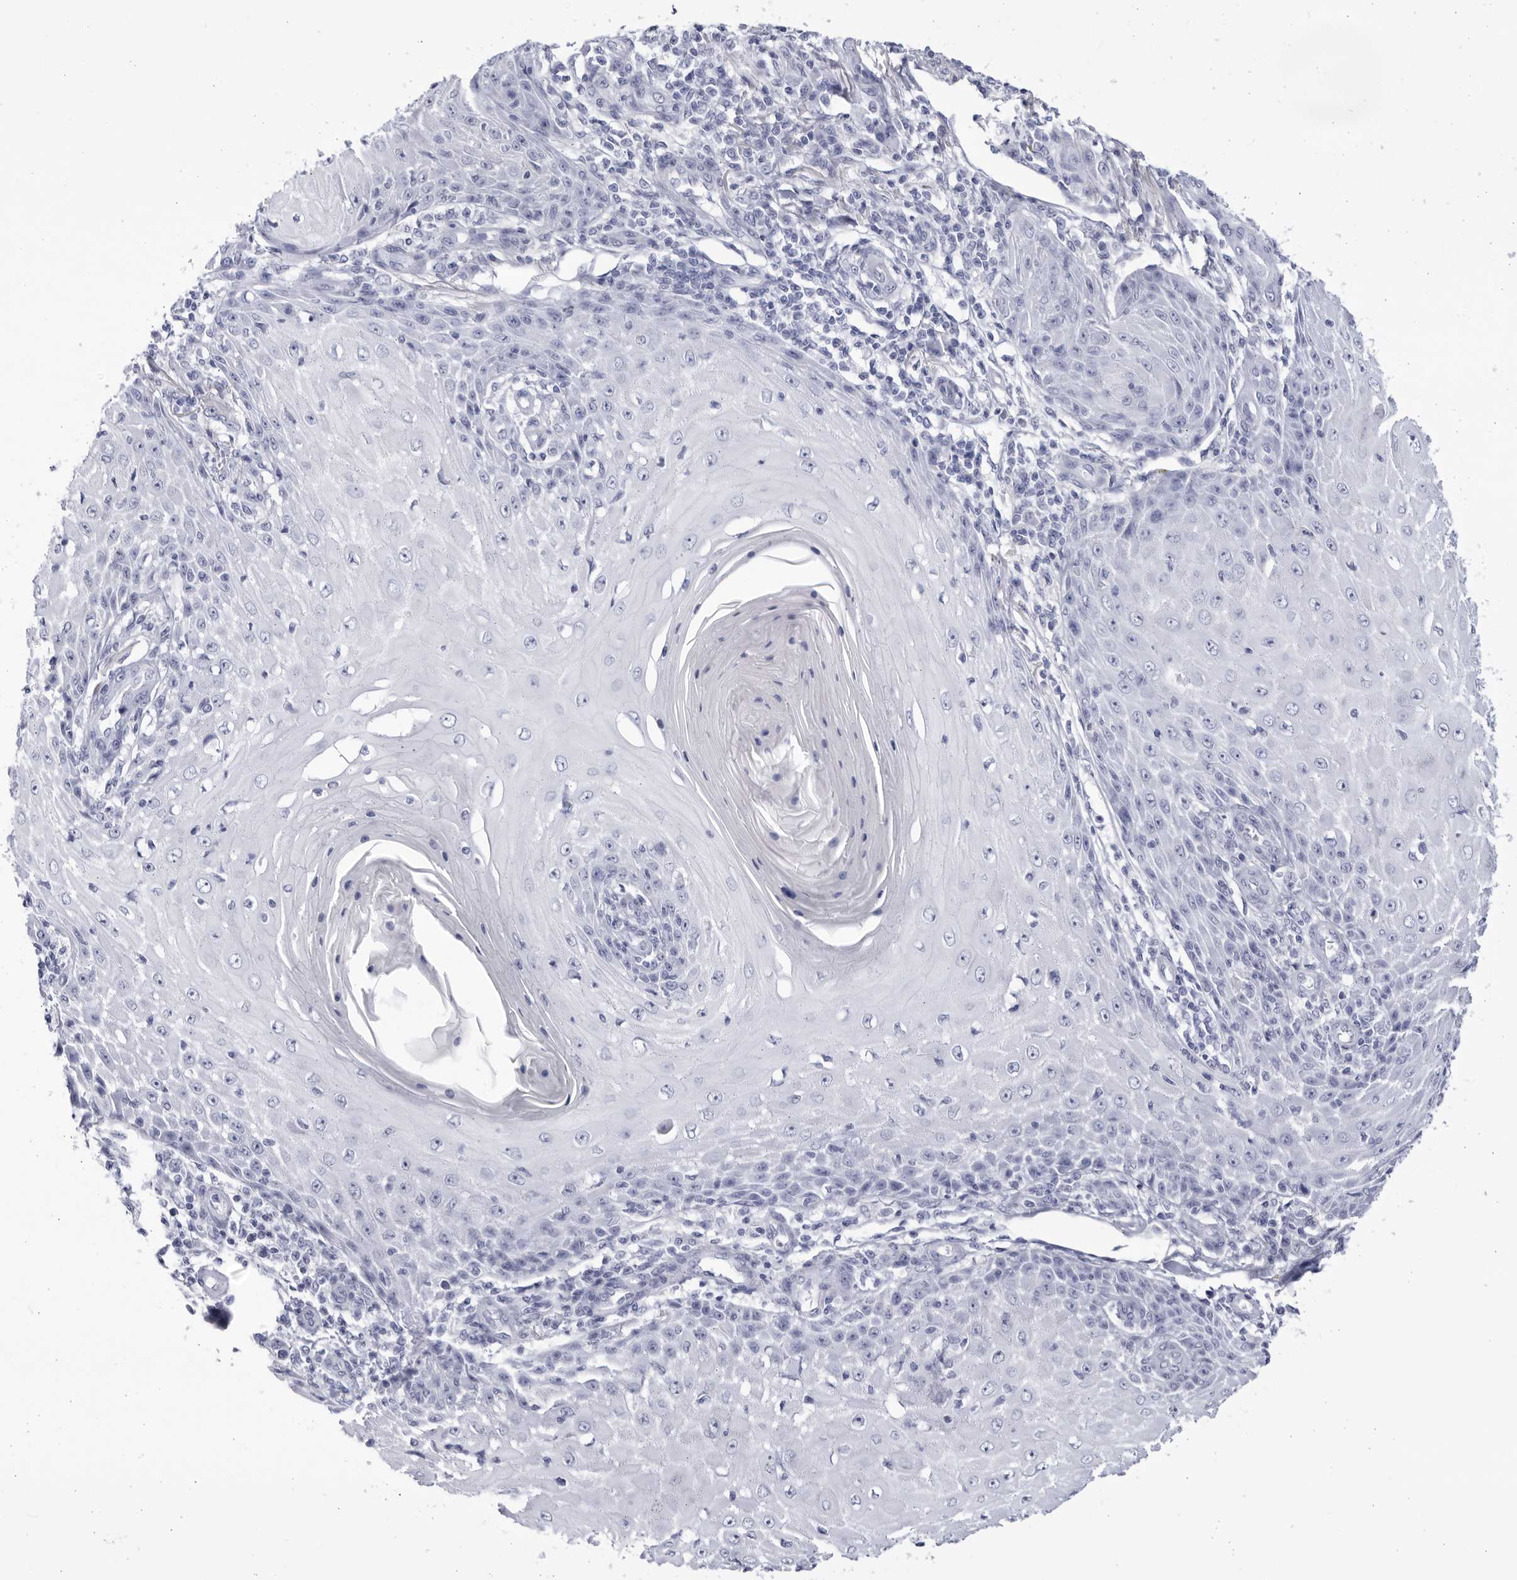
{"staining": {"intensity": "negative", "quantity": "none", "location": "none"}, "tissue": "skin cancer", "cell_type": "Tumor cells", "image_type": "cancer", "snomed": [{"axis": "morphology", "description": "Squamous cell carcinoma, NOS"}, {"axis": "topography", "description": "Skin"}], "caption": "Immunohistochemical staining of human skin squamous cell carcinoma exhibits no significant positivity in tumor cells. (Brightfield microscopy of DAB (3,3'-diaminobenzidine) IHC at high magnification).", "gene": "CCDC181", "patient": {"sex": "female", "age": 73}}